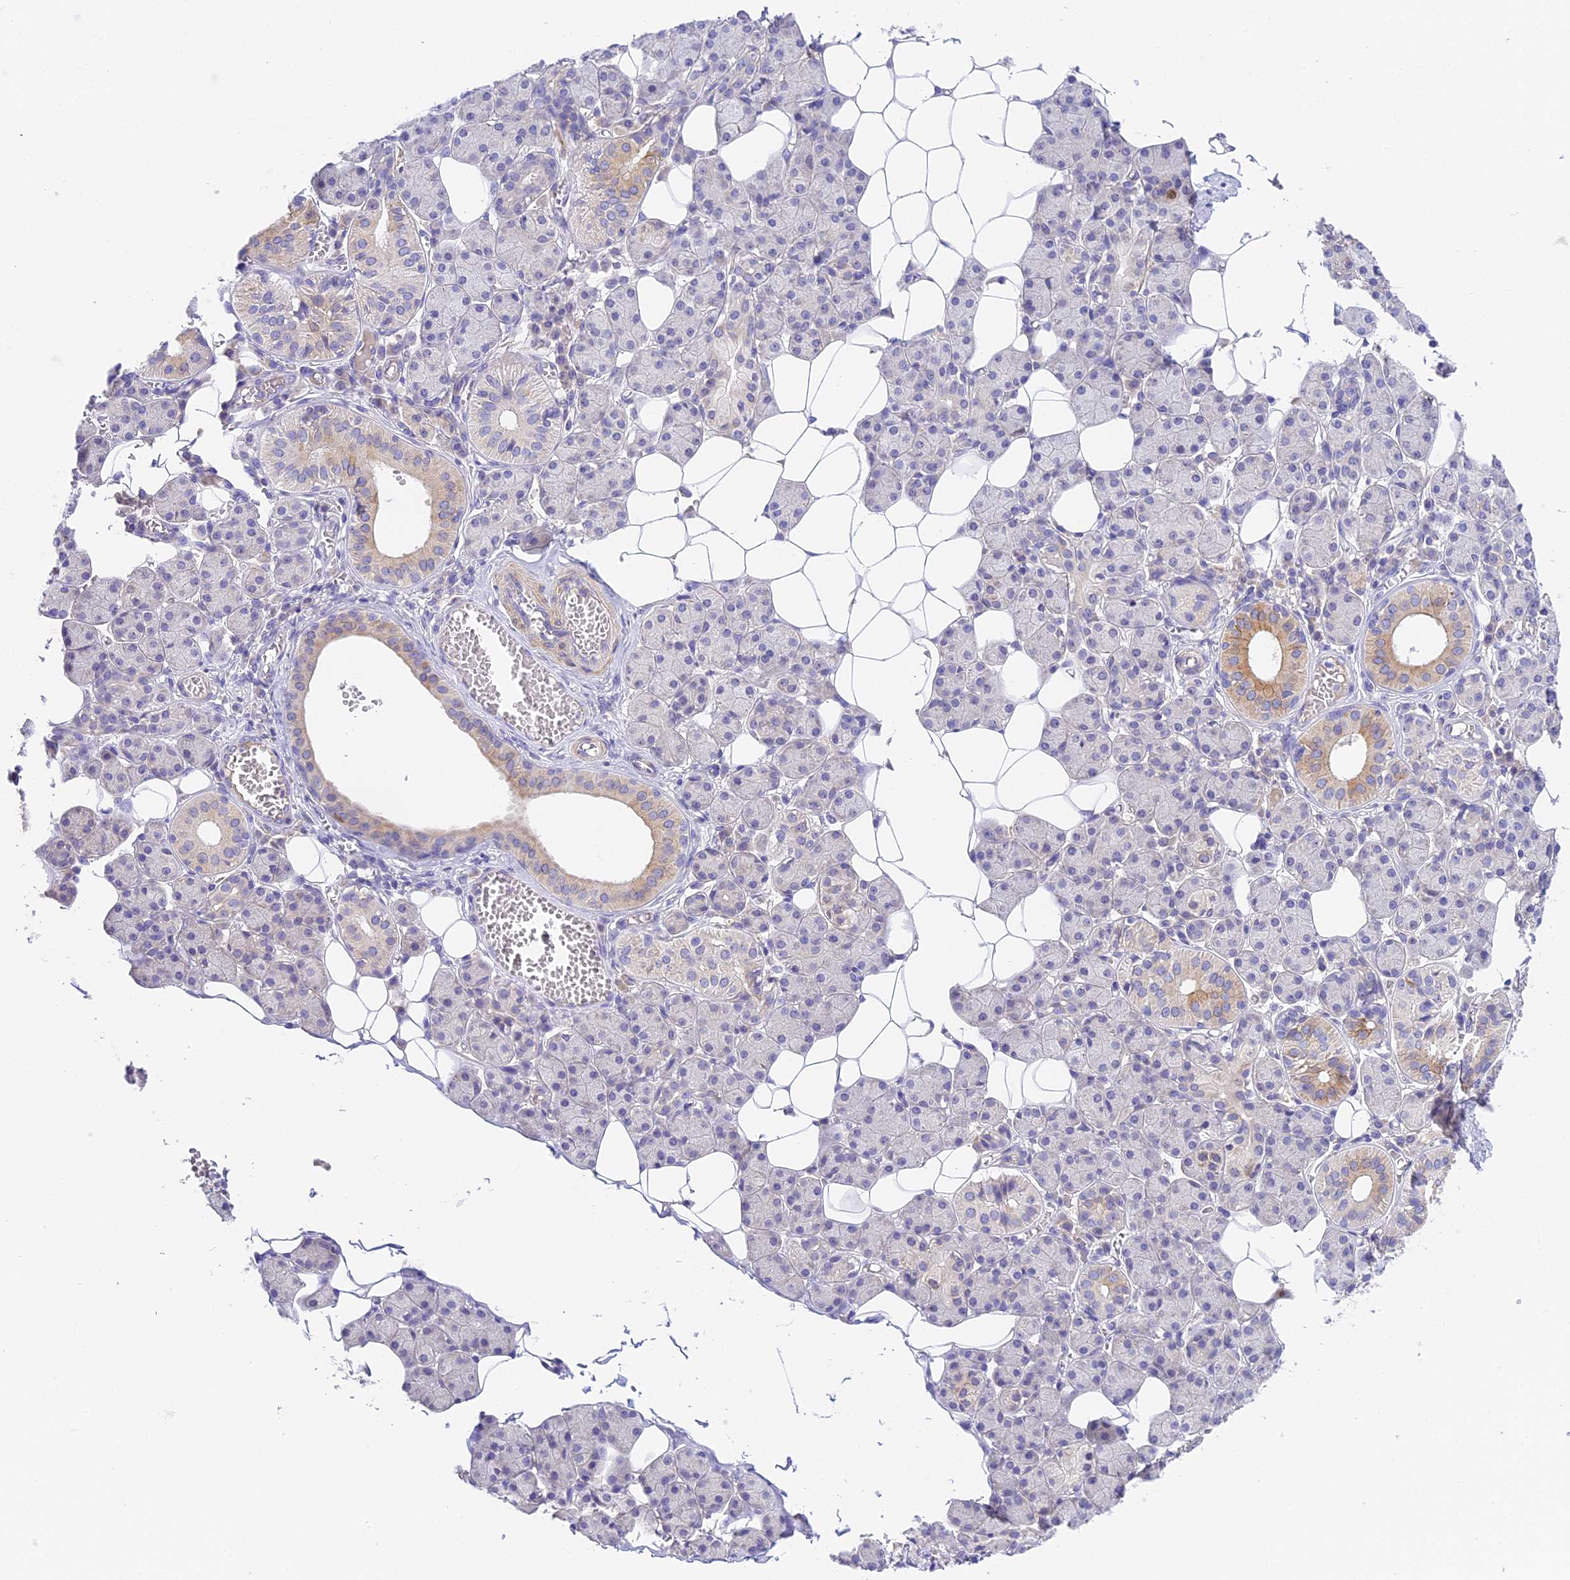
{"staining": {"intensity": "moderate", "quantity": "<25%", "location": "cytoplasmic/membranous"}, "tissue": "salivary gland", "cell_type": "Glandular cells", "image_type": "normal", "snomed": [{"axis": "morphology", "description": "Normal tissue, NOS"}, {"axis": "topography", "description": "Salivary gland"}], "caption": "A micrograph of human salivary gland stained for a protein demonstrates moderate cytoplasmic/membranous brown staining in glandular cells. (DAB (3,3'-diaminobenzidine) IHC with brightfield microscopy, high magnification).", "gene": "RAD51", "patient": {"sex": "female", "age": 33}}